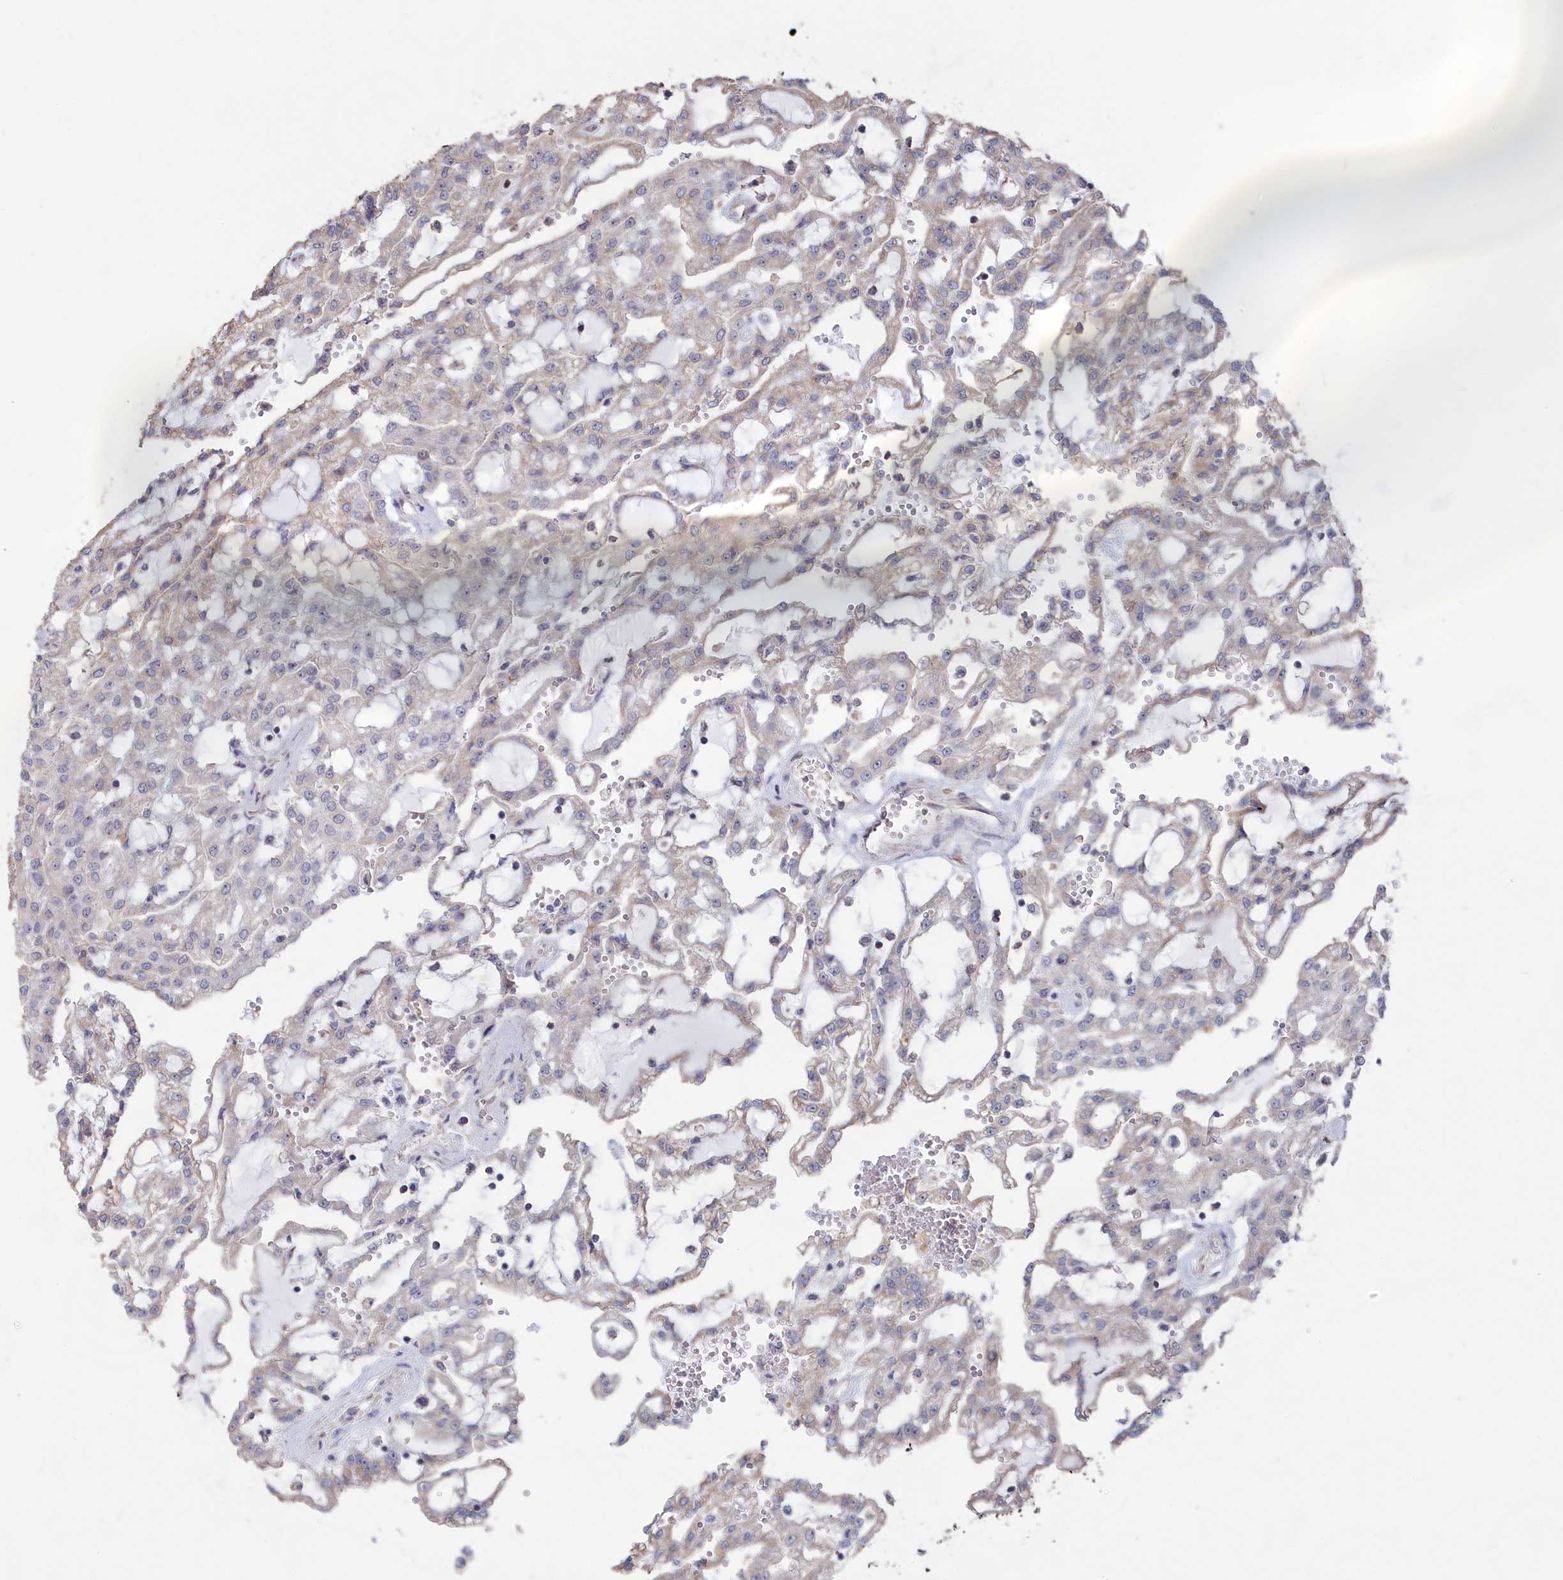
{"staining": {"intensity": "negative", "quantity": "none", "location": "none"}, "tissue": "renal cancer", "cell_type": "Tumor cells", "image_type": "cancer", "snomed": [{"axis": "morphology", "description": "Adenocarcinoma, NOS"}, {"axis": "topography", "description": "Kidney"}], "caption": "The photomicrograph reveals no staining of tumor cells in adenocarcinoma (renal). (Stains: DAB IHC with hematoxylin counter stain, Microscopy: brightfield microscopy at high magnification).", "gene": "SEMG2", "patient": {"sex": "male", "age": 63}}